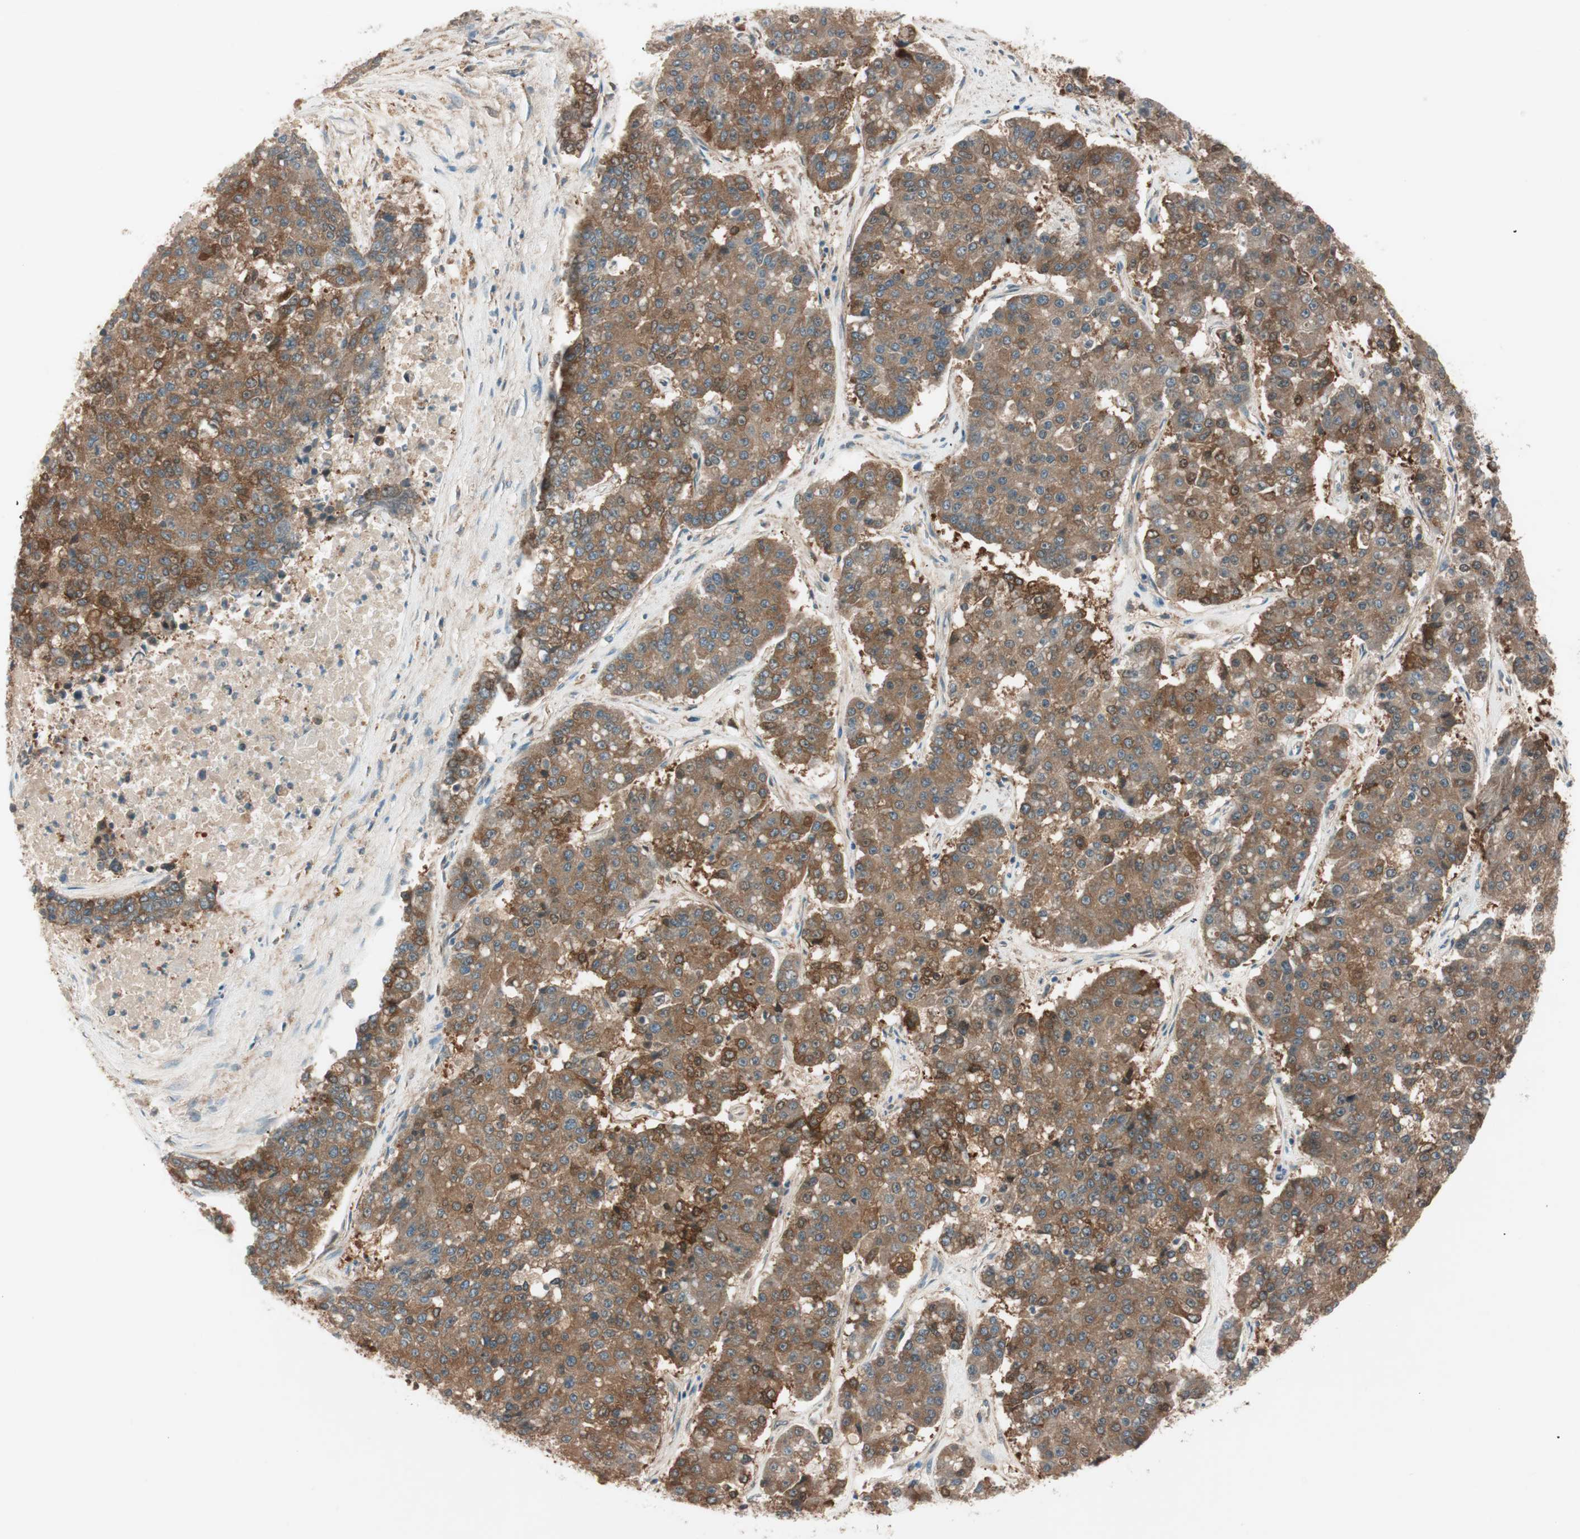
{"staining": {"intensity": "strong", "quantity": ">75%", "location": "cytoplasmic/membranous"}, "tissue": "pancreatic cancer", "cell_type": "Tumor cells", "image_type": "cancer", "snomed": [{"axis": "morphology", "description": "Adenocarcinoma, NOS"}, {"axis": "topography", "description": "Pancreas"}], "caption": "Tumor cells display high levels of strong cytoplasmic/membranous expression in about >75% of cells in human pancreatic cancer (adenocarcinoma).", "gene": "GALT", "patient": {"sex": "male", "age": 50}}